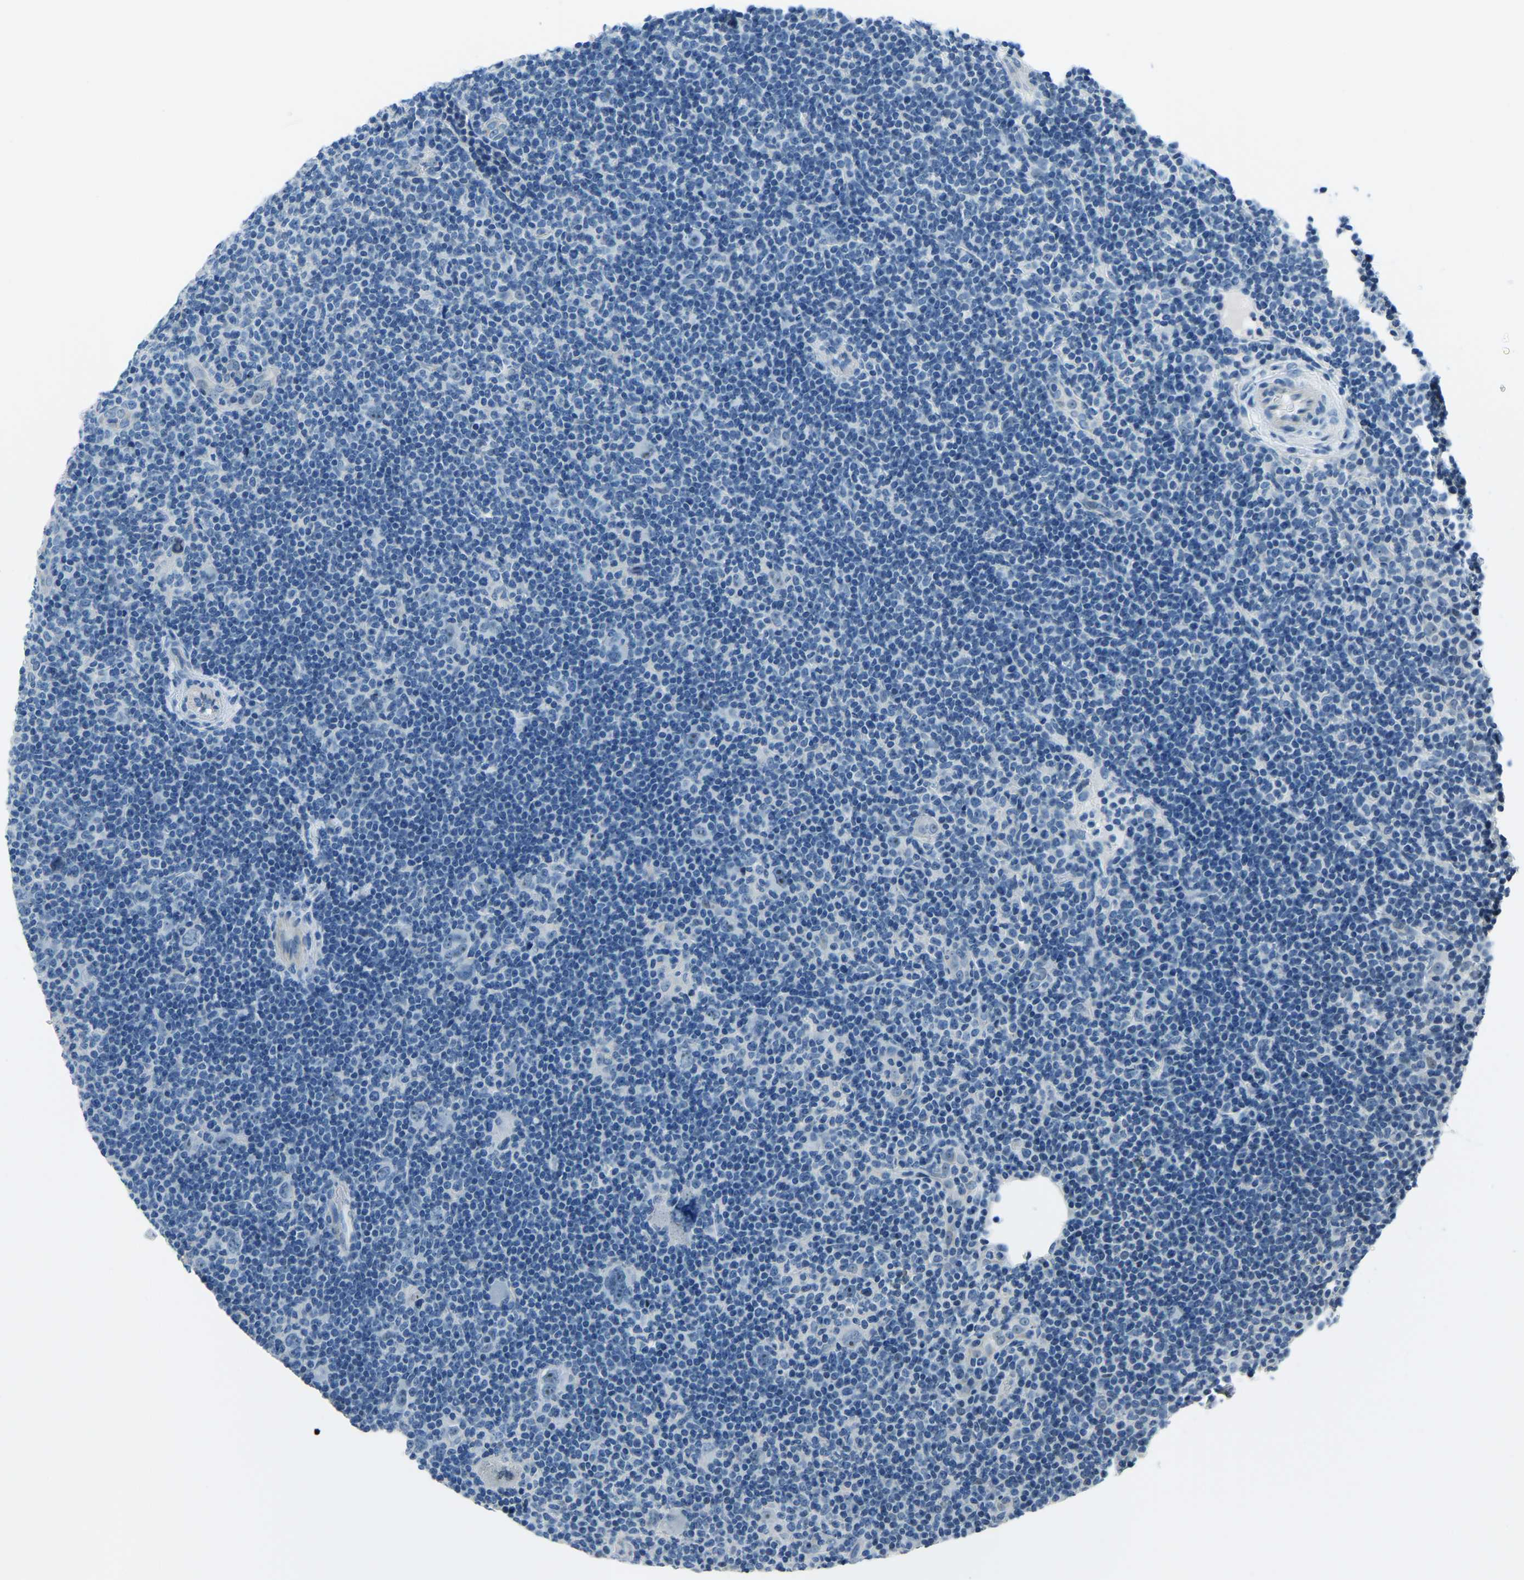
{"staining": {"intensity": "weak", "quantity": "<25%", "location": "nuclear"}, "tissue": "lymphoma", "cell_type": "Tumor cells", "image_type": "cancer", "snomed": [{"axis": "morphology", "description": "Hodgkin's disease, NOS"}, {"axis": "topography", "description": "Lymph node"}], "caption": "Micrograph shows no protein positivity in tumor cells of Hodgkin's disease tissue.", "gene": "RRP1", "patient": {"sex": "female", "age": 57}}